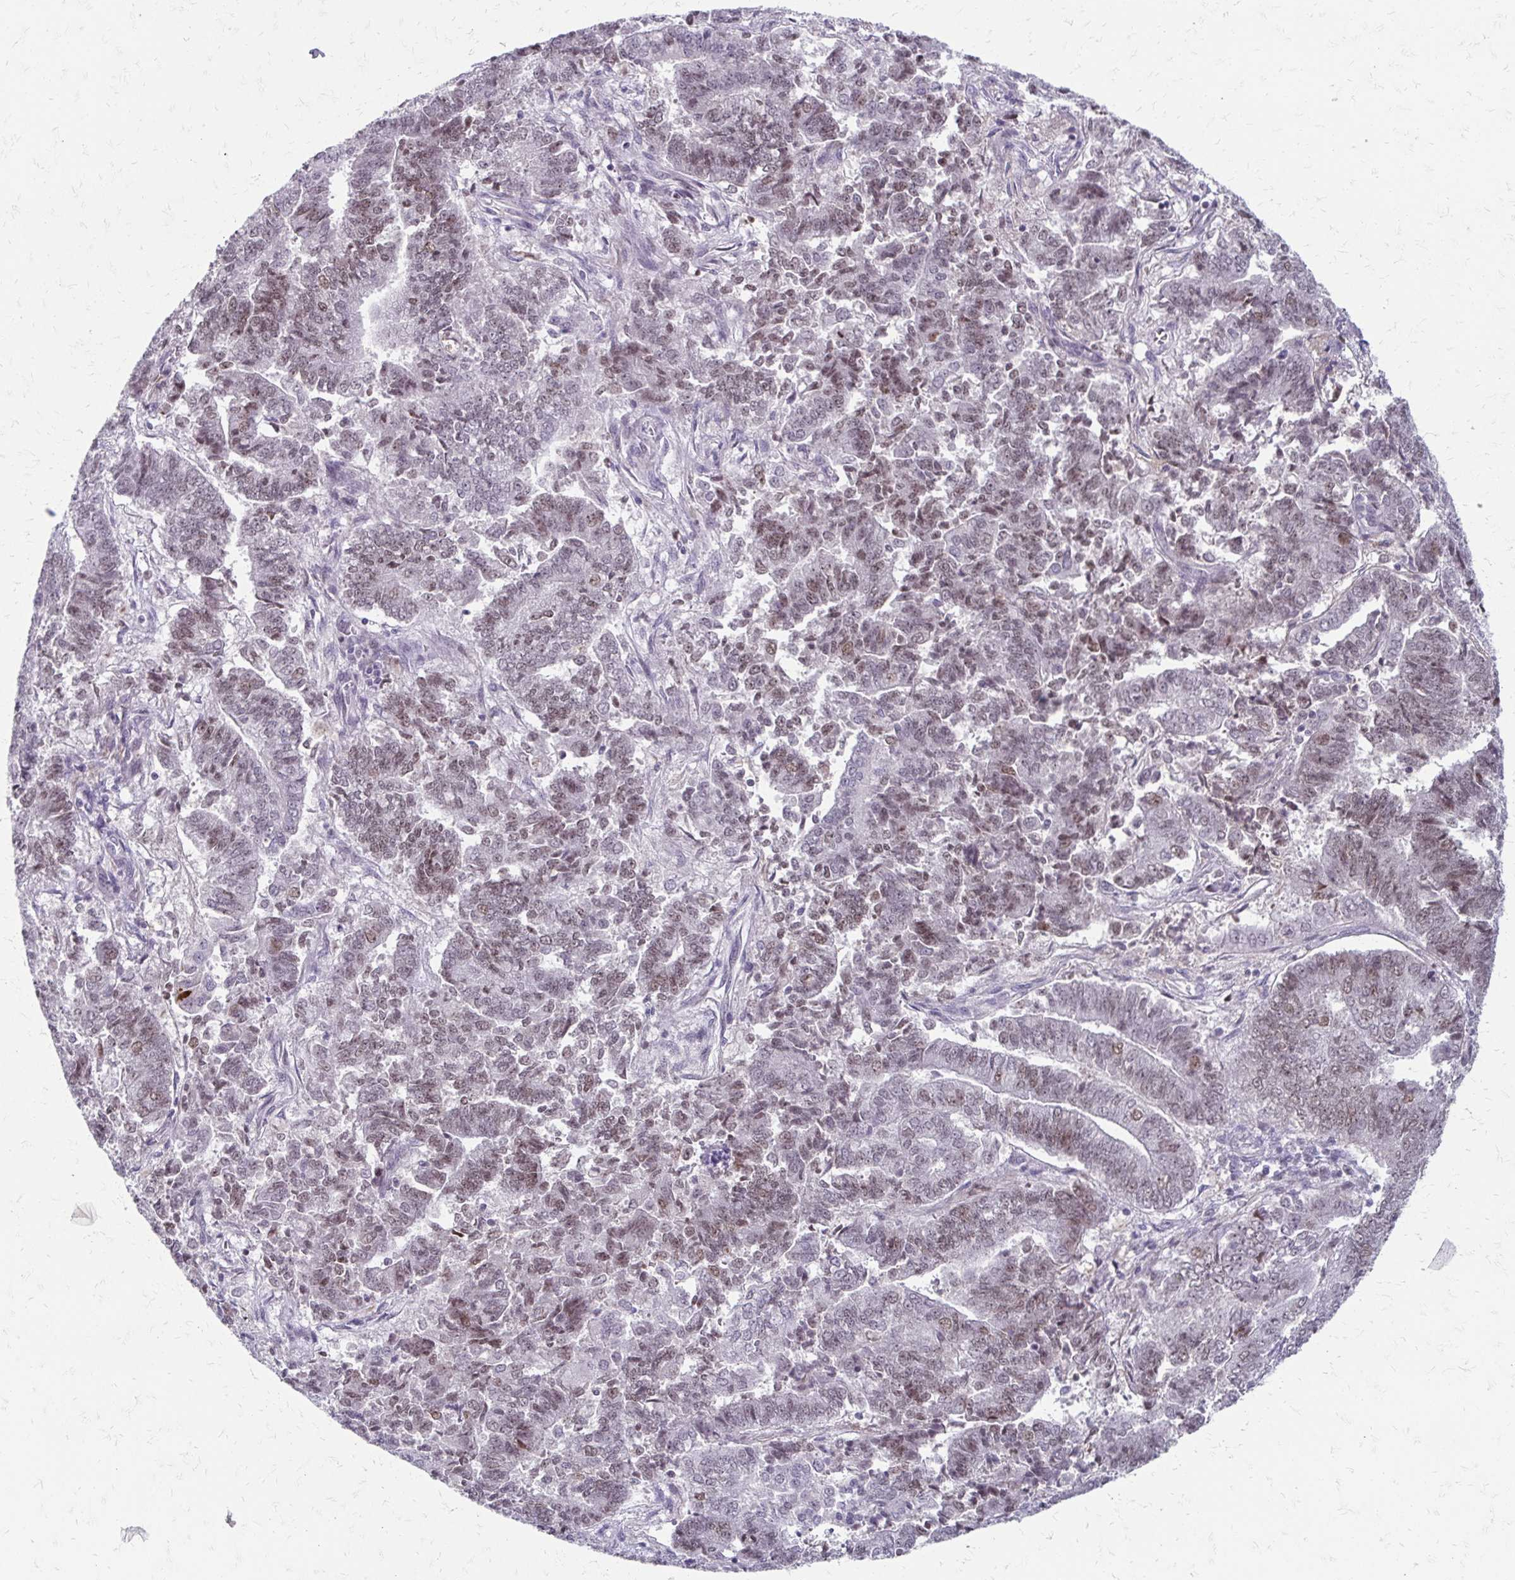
{"staining": {"intensity": "moderate", "quantity": ">75%", "location": "nuclear"}, "tissue": "endometrial cancer", "cell_type": "Tumor cells", "image_type": "cancer", "snomed": [{"axis": "morphology", "description": "Adenocarcinoma, NOS"}, {"axis": "topography", "description": "Endometrium"}], "caption": "A micrograph of endometrial cancer stained for a protein shows moderate nuclear brown staining in tumor cells.", "gene": "EED", "patient": {"sex": "female", "age": 72}}